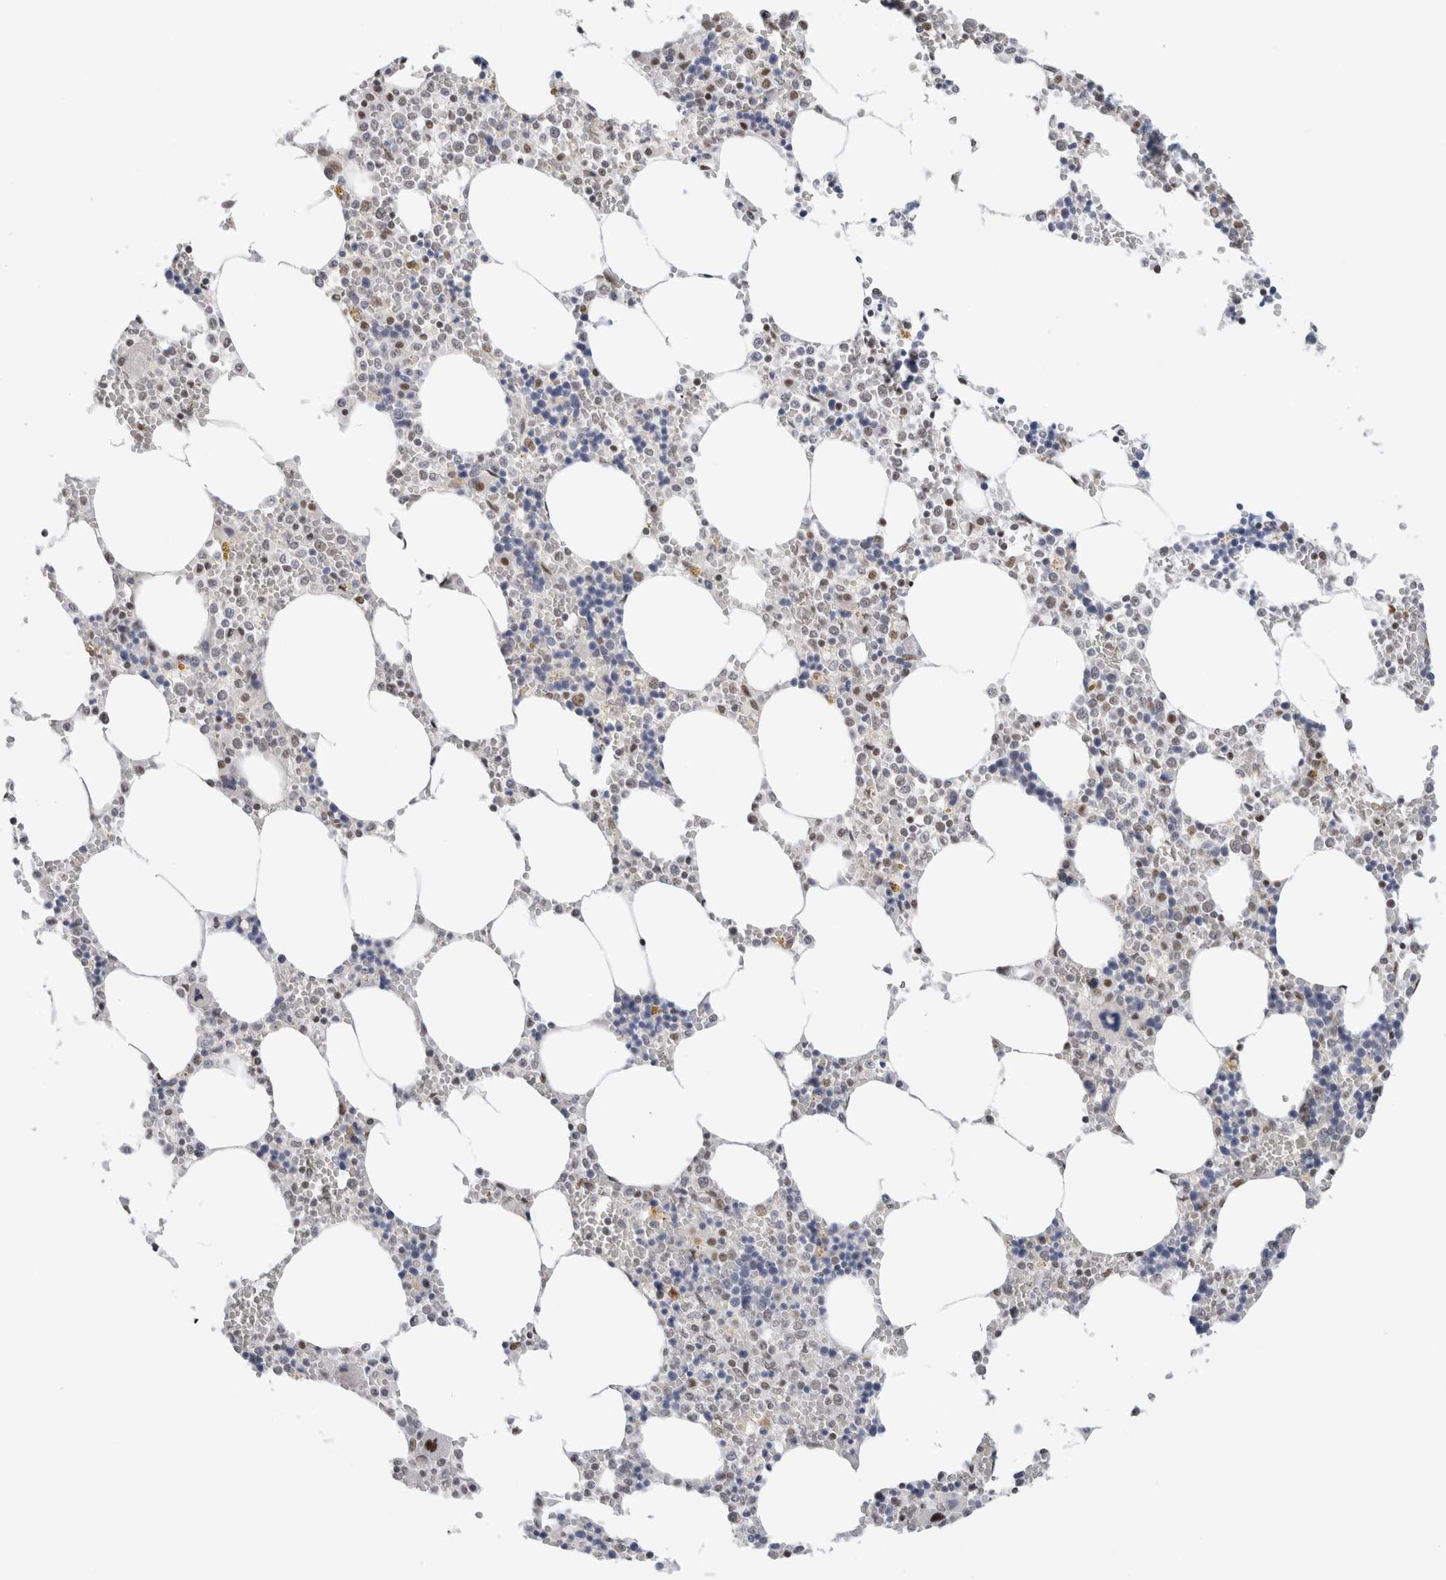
{"staining": {"intensity": "weak", "quantity": "<25%", "location": "nuclear"}, "tissue": "bone marrow", "cell_type": "Hematopoietic cells", "image_type": "normal", "snomed": [{"axis": "morphology", "description": "Normal tissue, NOS"}, {"axis": "topography", "description": "Bone marrow"}], "caption": "DAB (3,3'-diaminobenzidine) immunohistochemical staining of normal bone marrow reveals no significant expression in hematopoietic cells.", "gene": "COPS7A", "patient": {"sex": "male", "age": 70}}